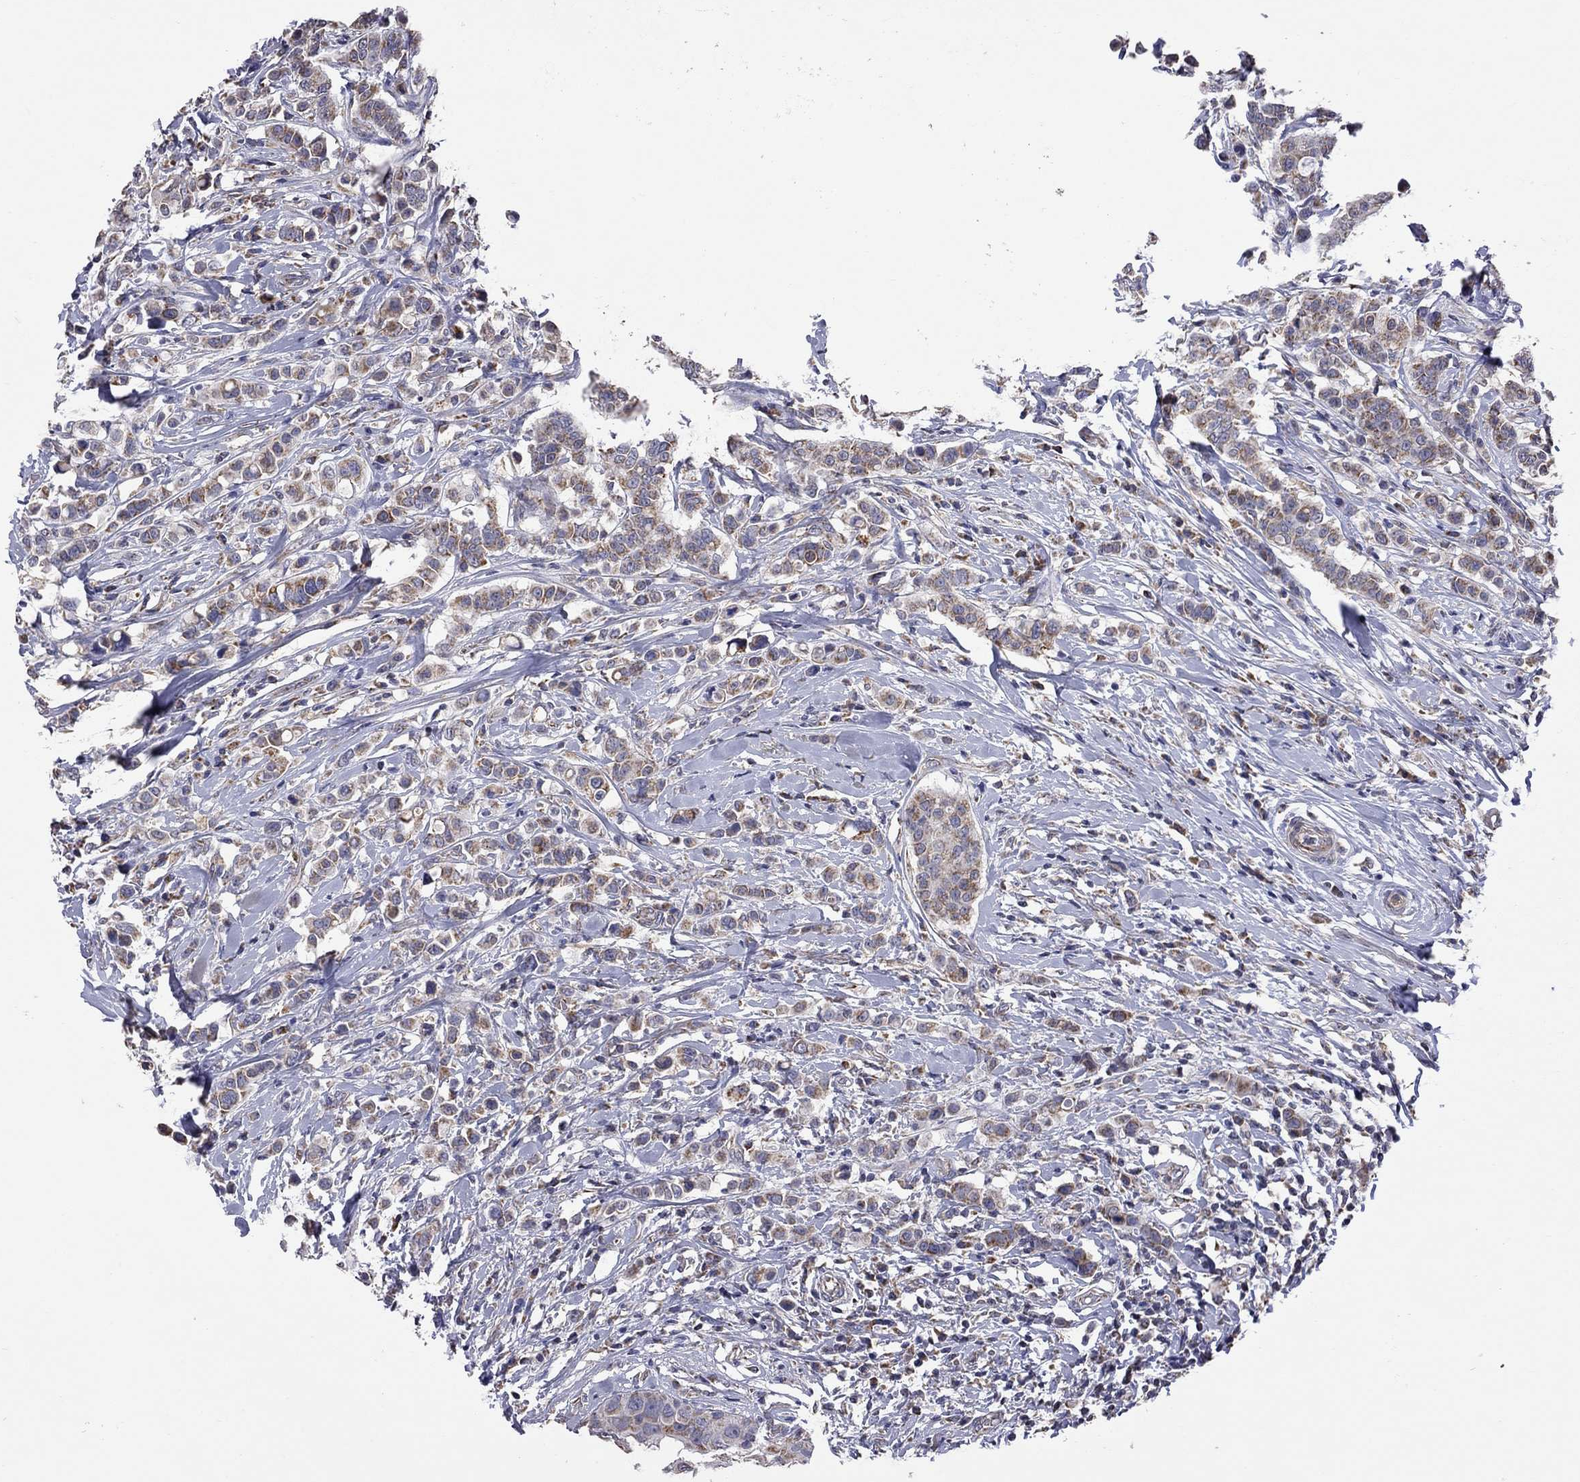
{"staining": {"intensity": "moderate", "quantity": ">75%", "location": "cytoplasmic/membranous"}, "tissue": "breast cancer", "cell_type": "Tumor cells", "image_type": "cancer", "snomed": [{"axis": "morphology", "description": "Duct carcinoma"}, {"axis": "topography", "description": "Breast"}], "caption": "Protein expression analysis of breast infiltrating ductal carcinoma exhibits moderate cytoplasmic/membranous expression in approximately >75% of tumor cells.", "gene": "NDUFB1", "patient": {"sex": "female", "age": 27}}